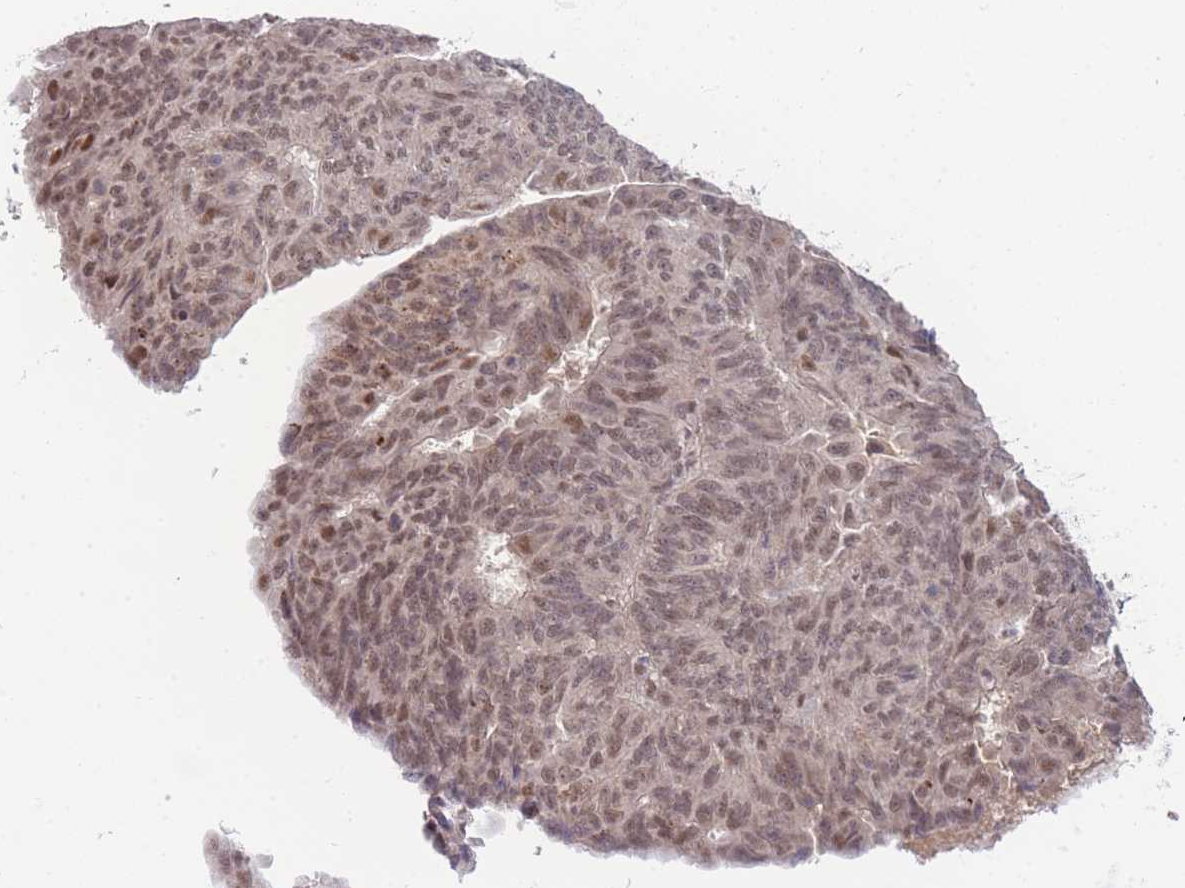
{"staining": {"intensity": "moderate", "quantity": "25%-75%", "location": "nuclear"}, "tissue": "endometrial cancer", "cell_type": "Tumor cells", "image_type": "cancer", "snomed": [{"axis": "morphology", "description": "Adenocarcinoma, NOS"}, {"axis": "topography", "description": "Endometrium"}], "caption": "Protein expression analysis of human endometrial adenocarcinoma reveals moderate nuclear expression in about 25%-75% of tumor cells.", "gene": "PUS10", "patient": {"sex": "female", "age": 32}}